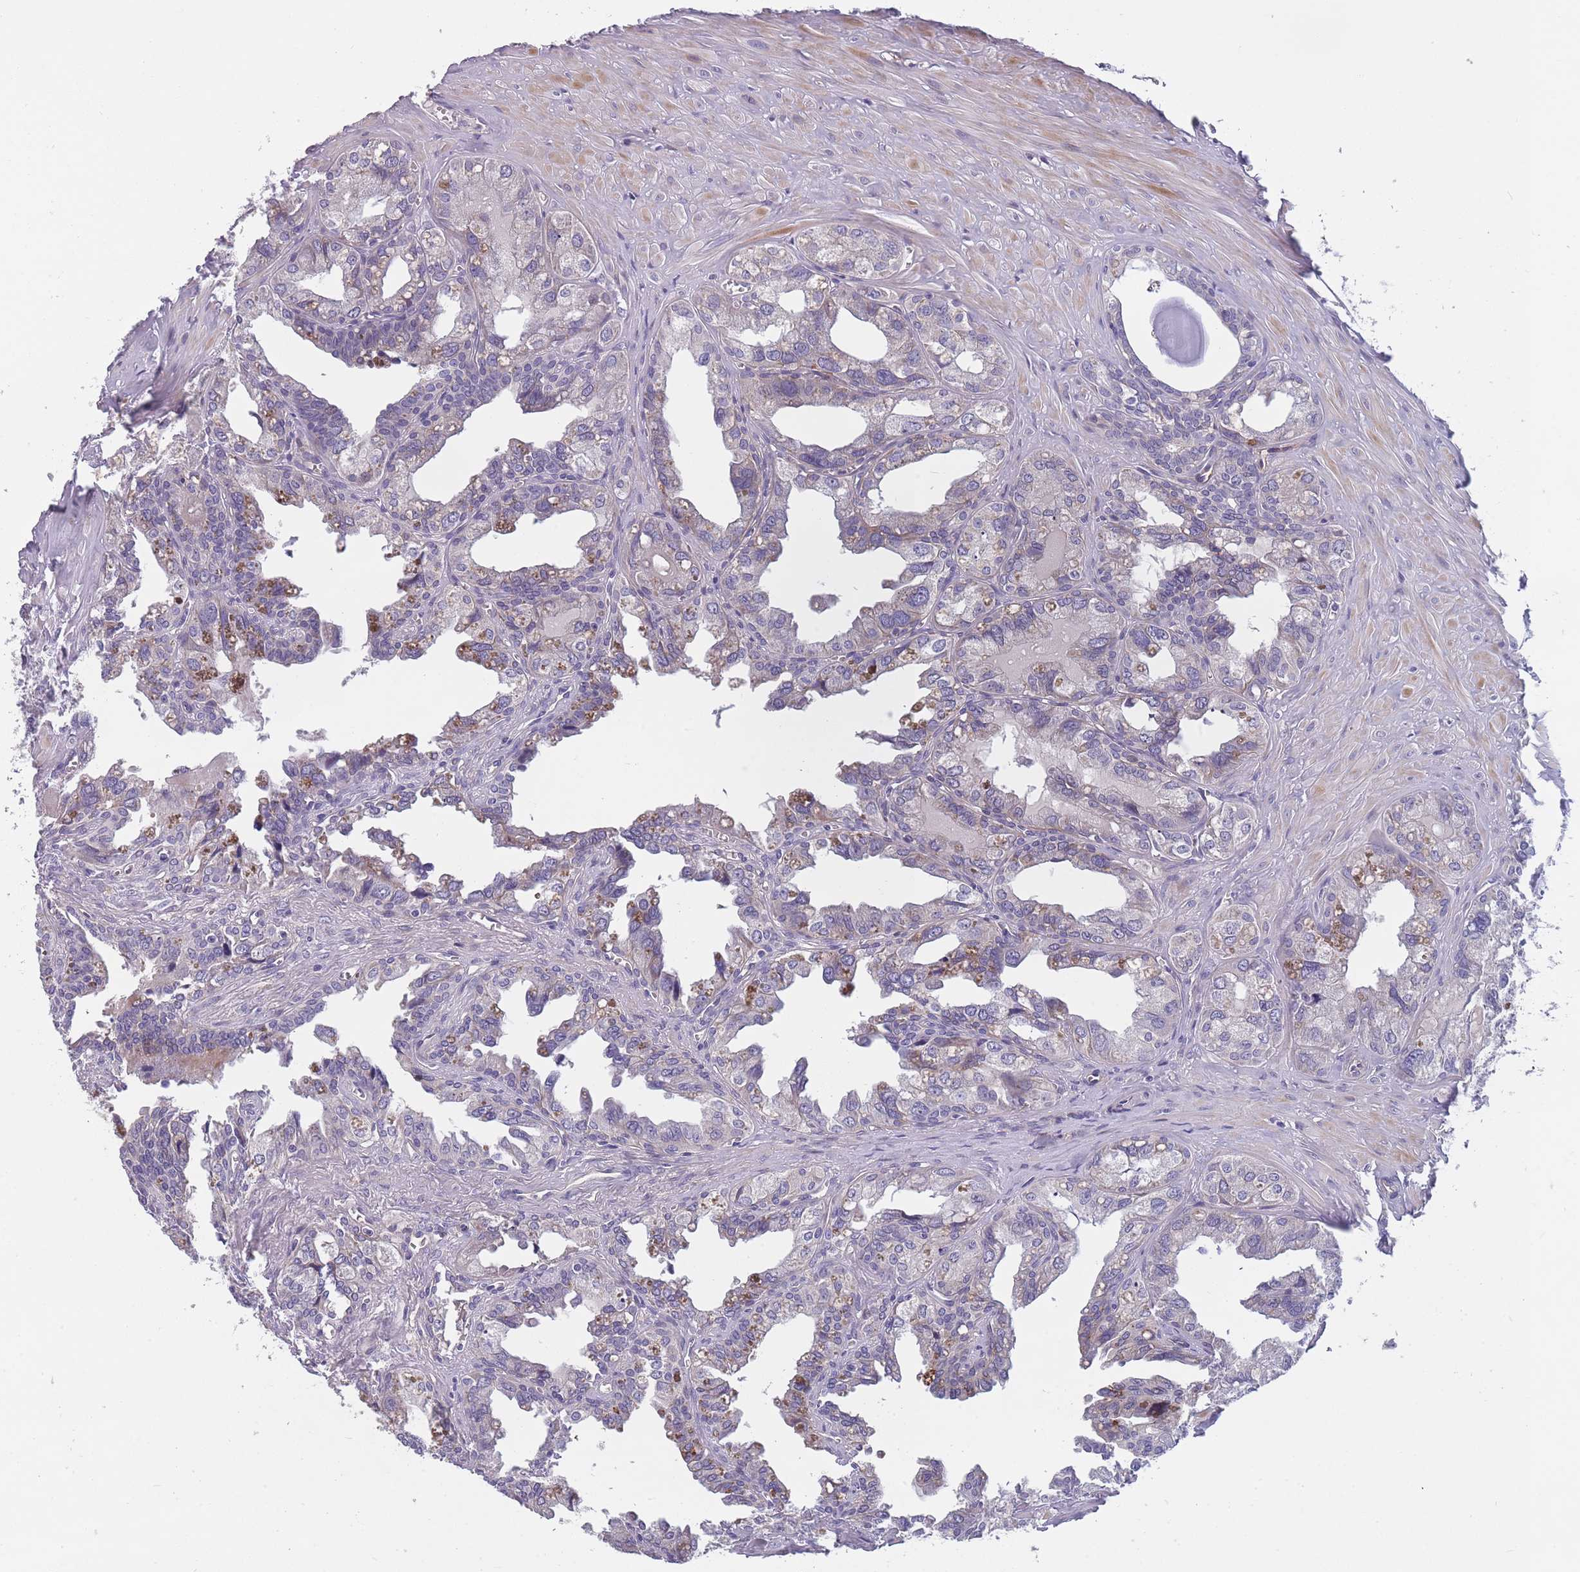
{"staining": {"intensity": "moderate", "quantity": "<25%", "location": "cytoplasmic/membranous"}, "tissue": "seminal vesicle", "cell_type": "Glandular cells", "image_type": "normal", "snomed": [{"axis": "morphology", "description": "Normal tissue, NOS"}, {"axis": "topography", "description": "Seminal veicle"}], "caption": "A brown stain highlights moderate cytoplasmic/membranous expression of a protein in glandular cells of benign seminal vesicle. The staining was performed using DAB (3,3'-diaminobenzidine), with brown indicating positive protein expression. Nuclei are stained blue with hematoxylin.", "gene": "FAM83F", "patient": {"sex": "male", "age": 67}}